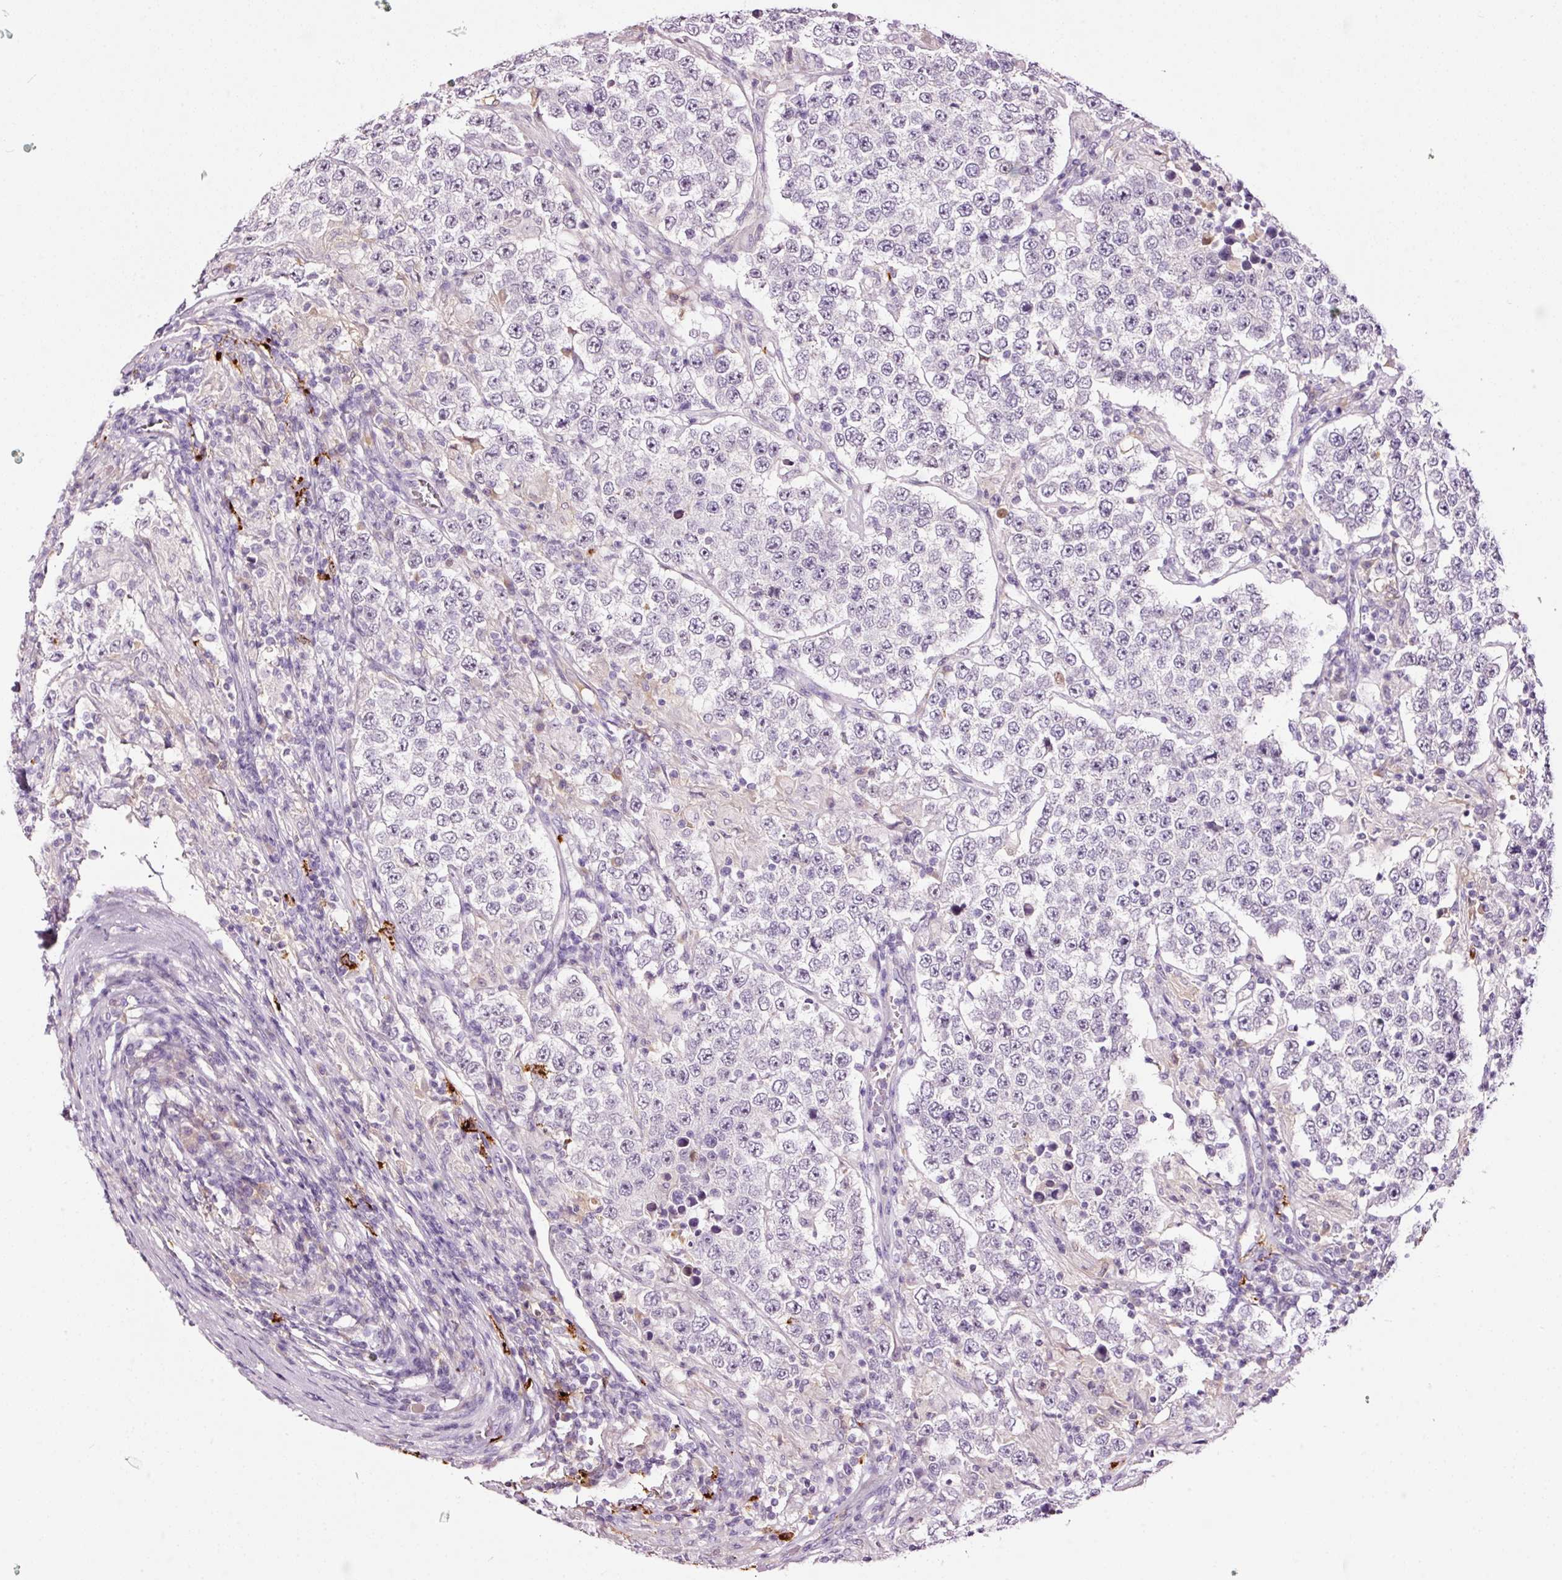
{"staining": {"intensity": "negative", "quantity": "none", "location": "none"}, "tissue": "testis cancer", "cell_type": "Tumor cells", "image_type": "cancer", "snomed": [{"axis": "morphology", "description": "Normal tissue, NOS"}, {"axis": "morphology", "description": "Urothelial carcinoma, High grade"}, {"axis": "morphology", "description": "Seminoma, NOS"}, {"axis": "morphology", "description": "Carcinoma, Embryonal, NOS"}, {"axis": "topography", "description": "Urinary bladder"}, {"axis": "topography", "description": "Testis"}], "caption": "Testis cancer stained for a protein using IHC exhibits no staining tumor cells.", "gene": "LAMP3", "patient": {"sex": "male", "age": 41}}